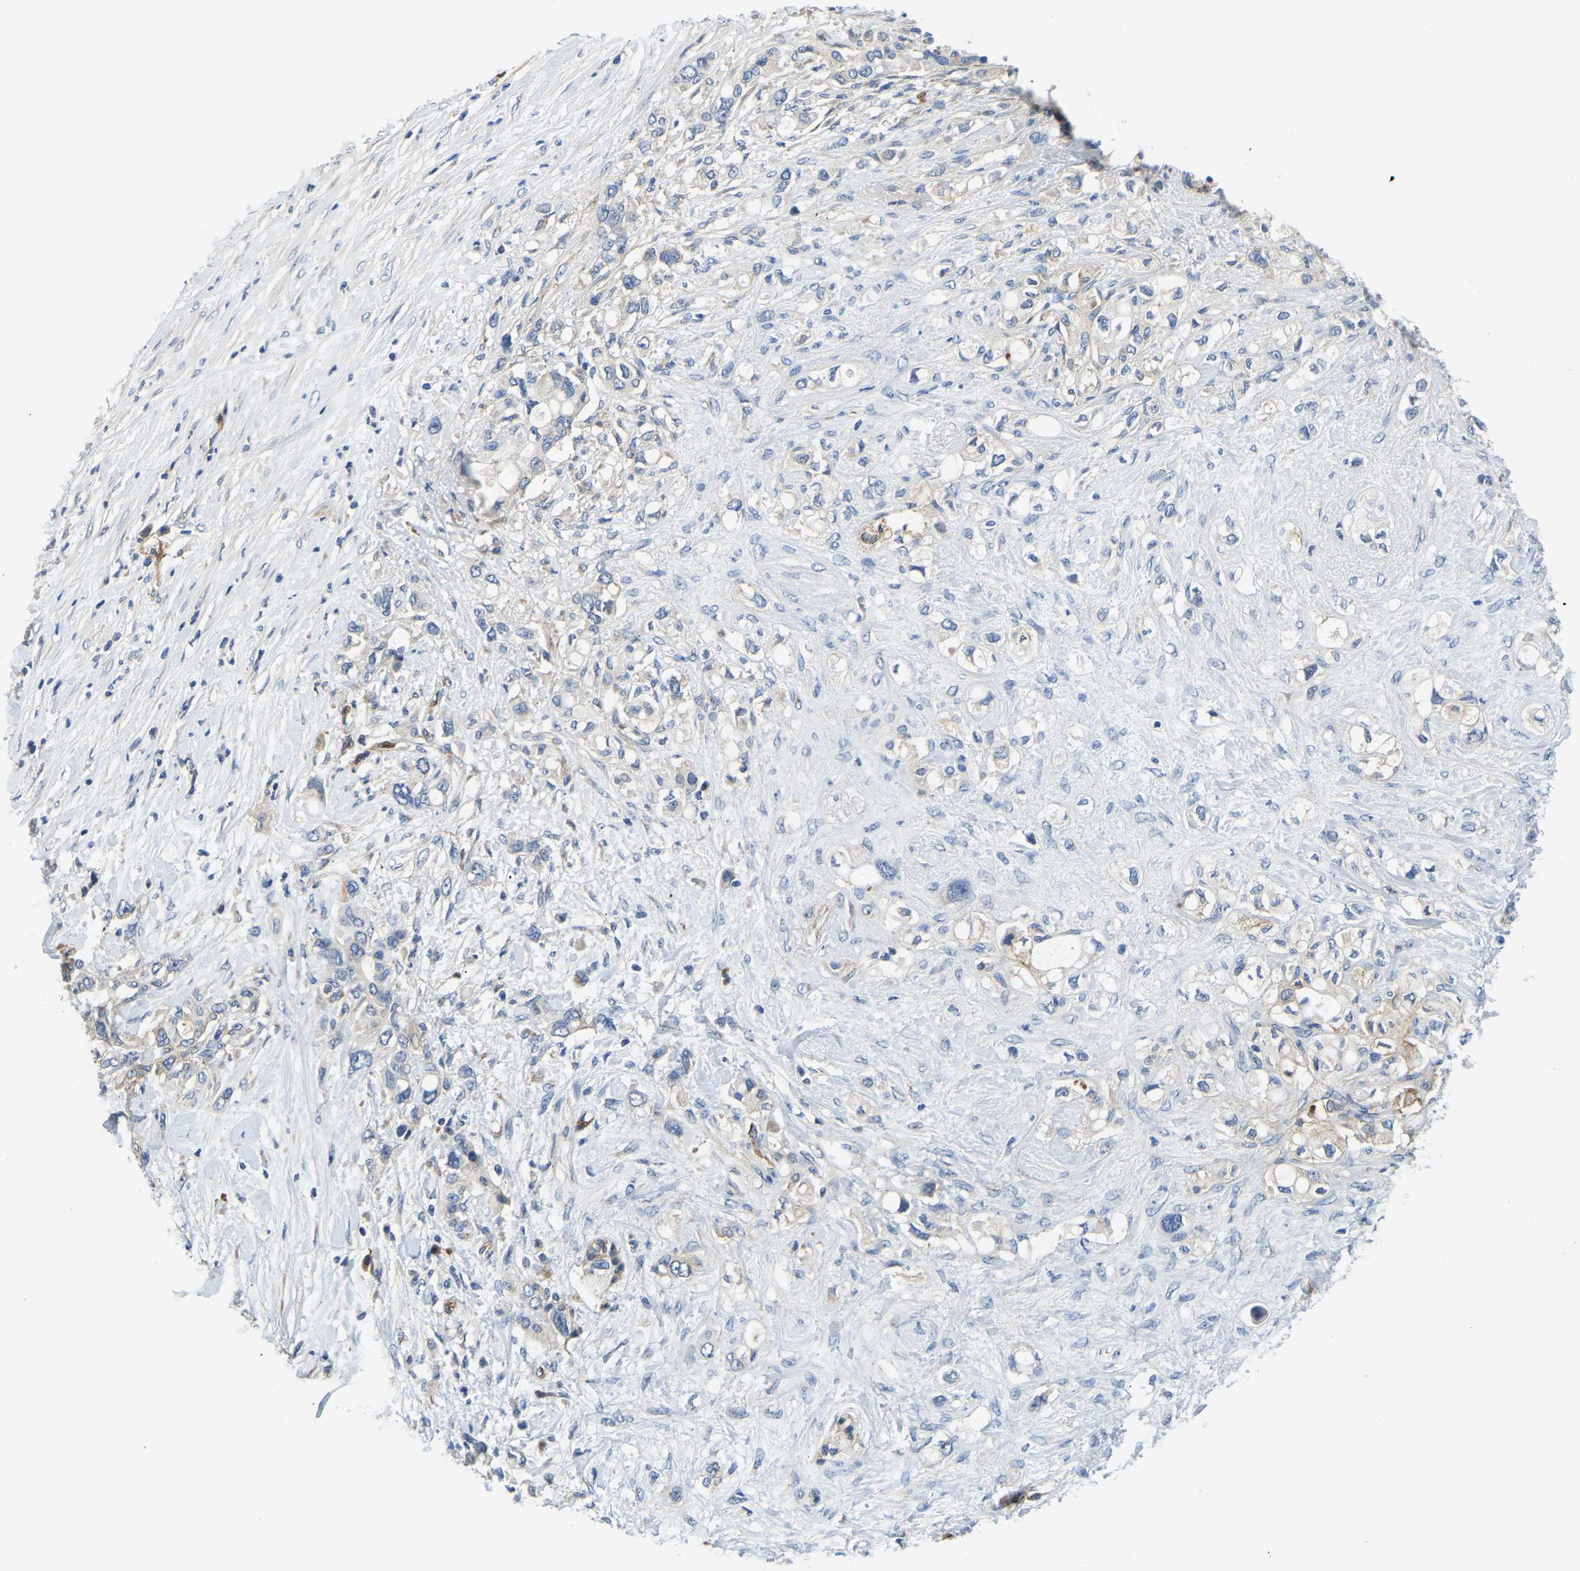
{"staining": {"intensity": "negative", "quantity": "none", "location": "none"}, "tissue": "pancreatic cancer", "cell_type": "Tumor cells", "image_type": "cancer", "snomed": [{"axis": "morphology", "description": "Adenocarcinoma, NOS"}, {"axis": "topography", "description": "Pancreas"}], "caption": "A micrograph of human adenocarcinoma (pancreatic) is negative for staining in tumor cells.", "gene": "LIAS", "patient": {"sex": "female", "age": 56}}